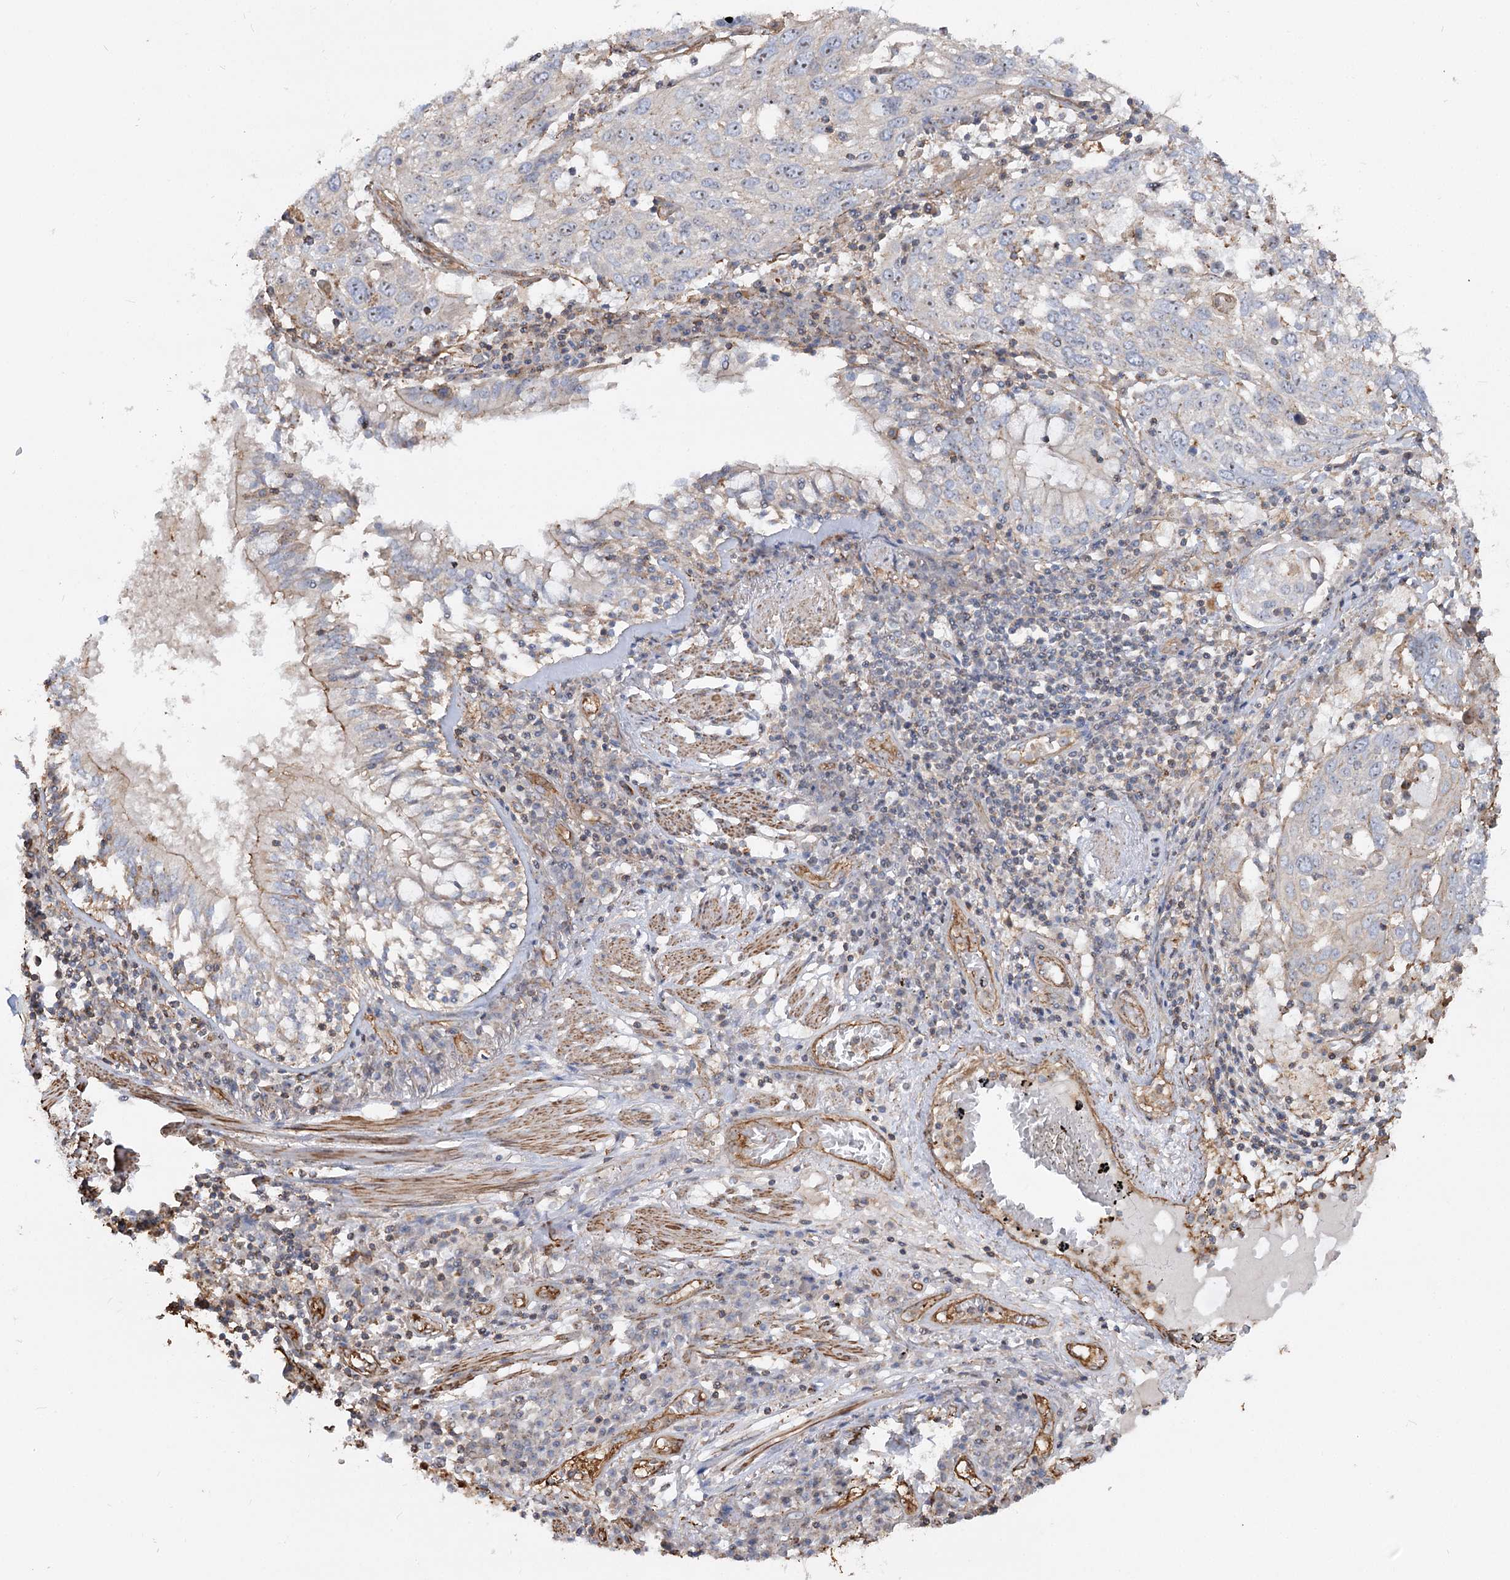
{"staining": {"intensity": "negative", "quantity": "none", "location": "none"}, "tissue": "lung cancer", "cell_type": "Tumor cells", "image_type": "cancer", "snomed": [{"axis": "morphology", "description": "Squamous cell carcinoma, NOS"}, {"axis": "topography", "description": "Lung"}], "caption": "IHC photomicrograph of neoplastic tissue: lung cancer stained with DAB exhibits no significant protein staining in tumor cells.", "gene": "WDR36", "patient": {"sex": "male", "age": 65}}